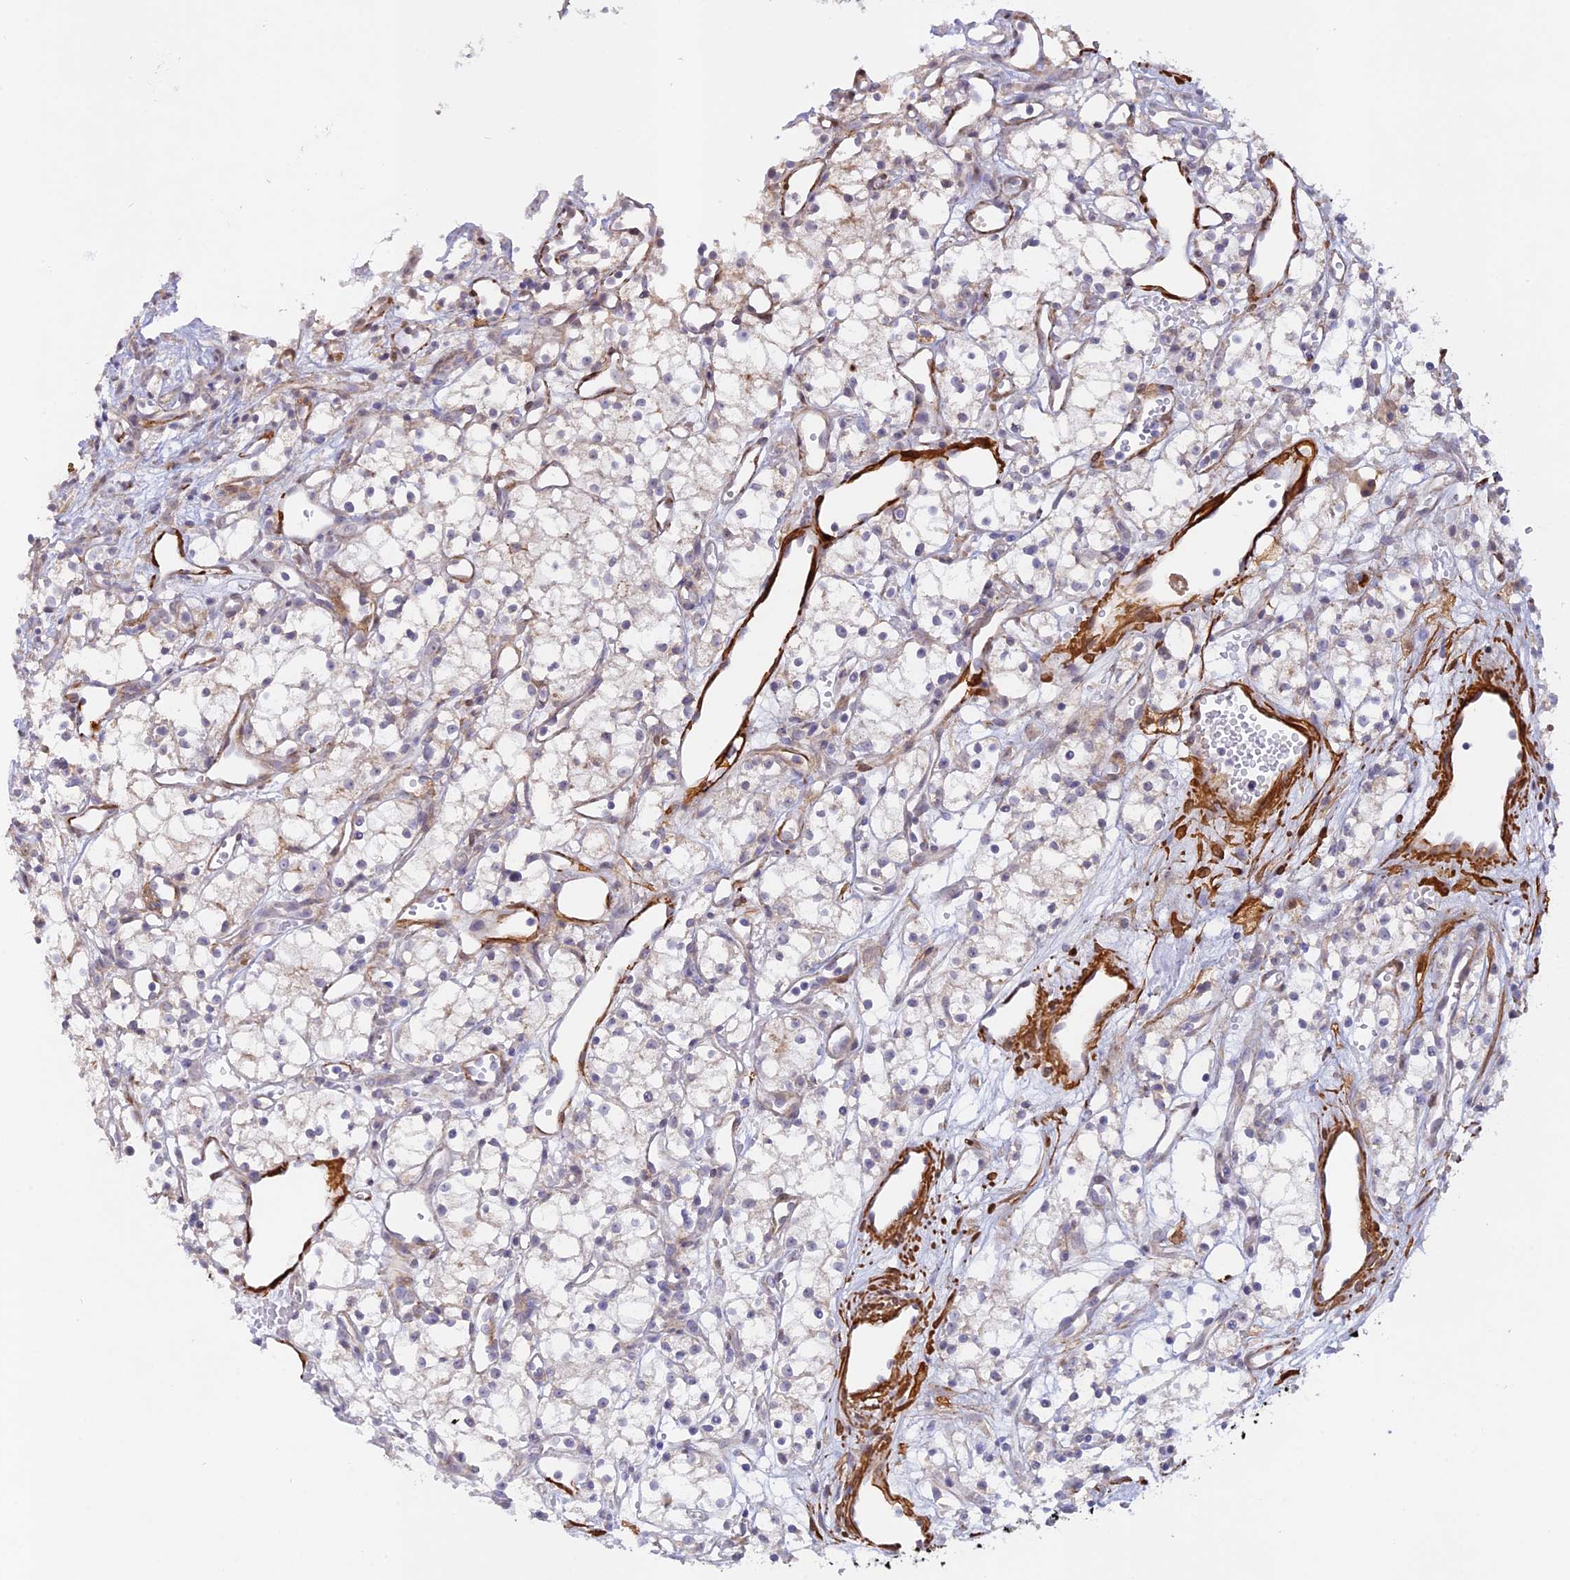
{"staining": {"intensity": "negative", "quantity": "none", "location": "none"}, "tissue": "renal cancer", "cell_type": "Tumor cells", "image_type": "cancer", "snomed": [{"axis": "morphology", "description": "Adenocarcinoma, NOS"}, {"axis": "topography", "description": "Kidney"}], "caption": "Human renal adenocarcinoma stained for a protein using IHC demonstrates no staining in tumor cells.", "gene": "CCDC154", "patient": {"sex": "male", "age": 59}}